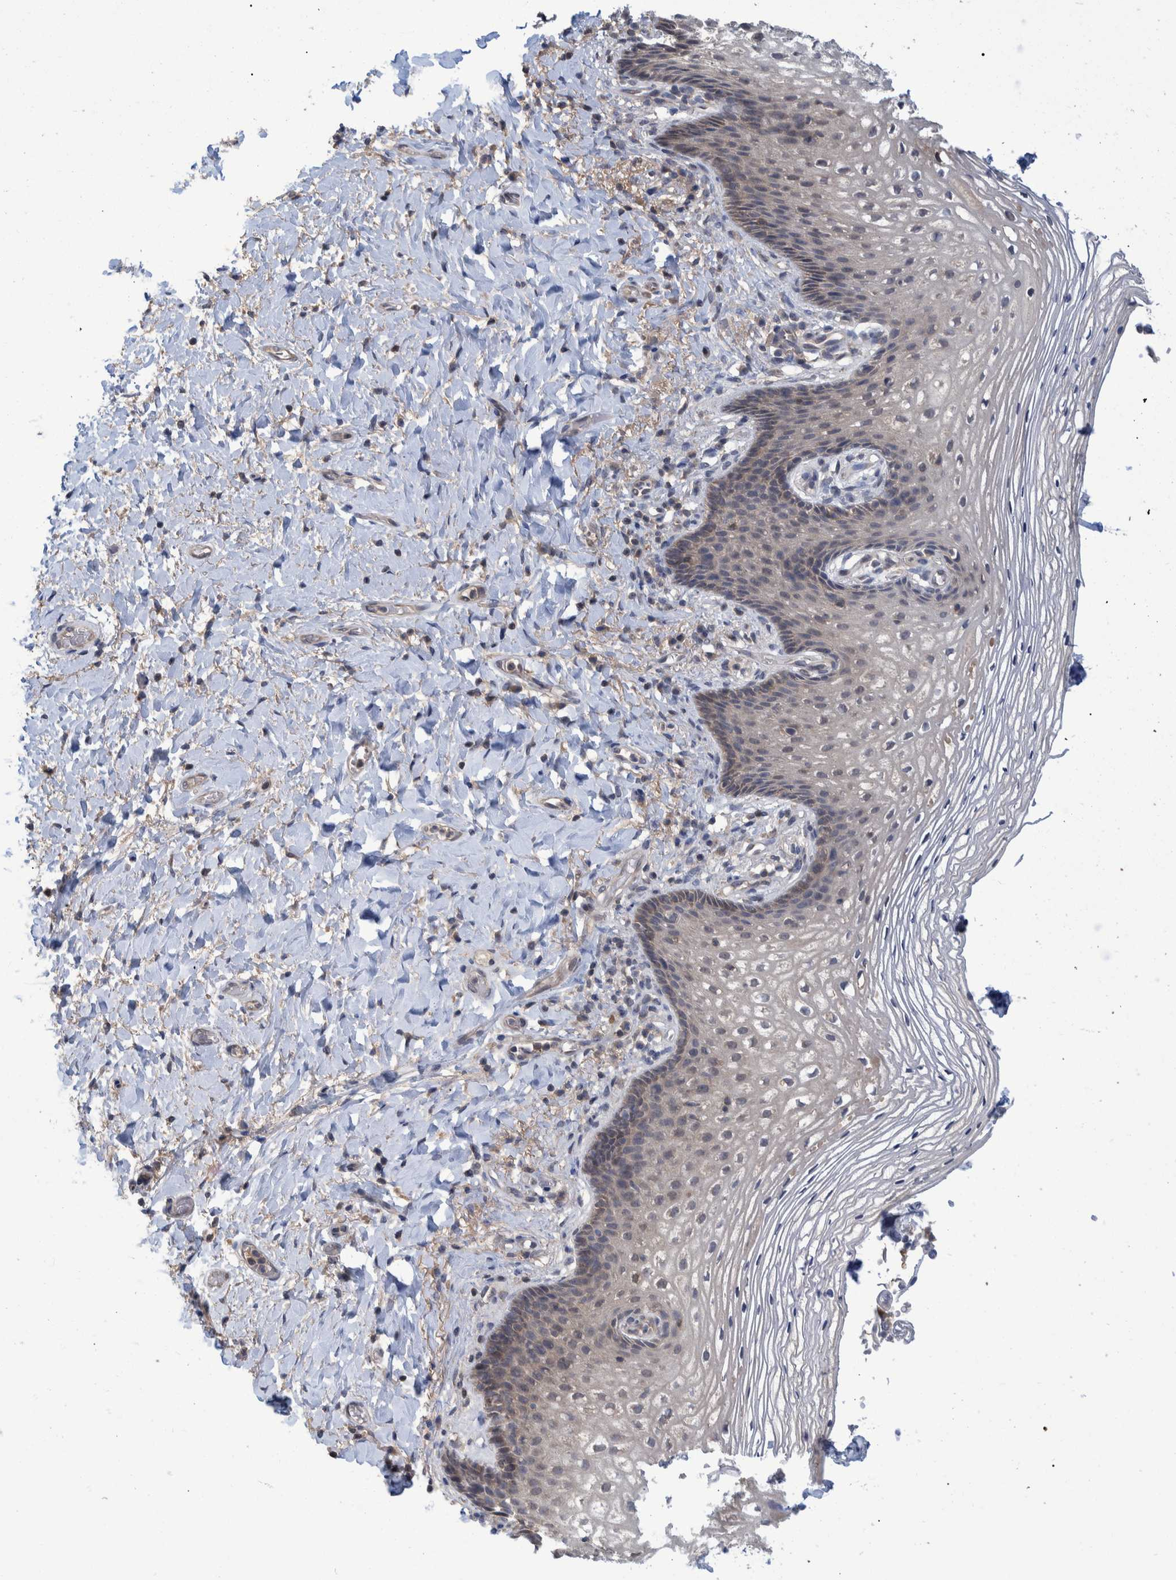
{"staining": {"intensity": "weak", "quantity": "<25%", "location": "cytoplasmic/membranous"}, "tissue": "vagina", "cell_type": "Squamous epithelial cells", "image_type": "normal", "snomed": [{"axis": "morphology", "description": "Normal tissue, NOS"}, {"axis": "topography", "description": "Vagina"}], "caption": "Micrograph shows no protein positivity in squamous epithelial cells of normal vagina.", "gene": "PCYT2", "patient": {"sex": "female", "age": 60}}